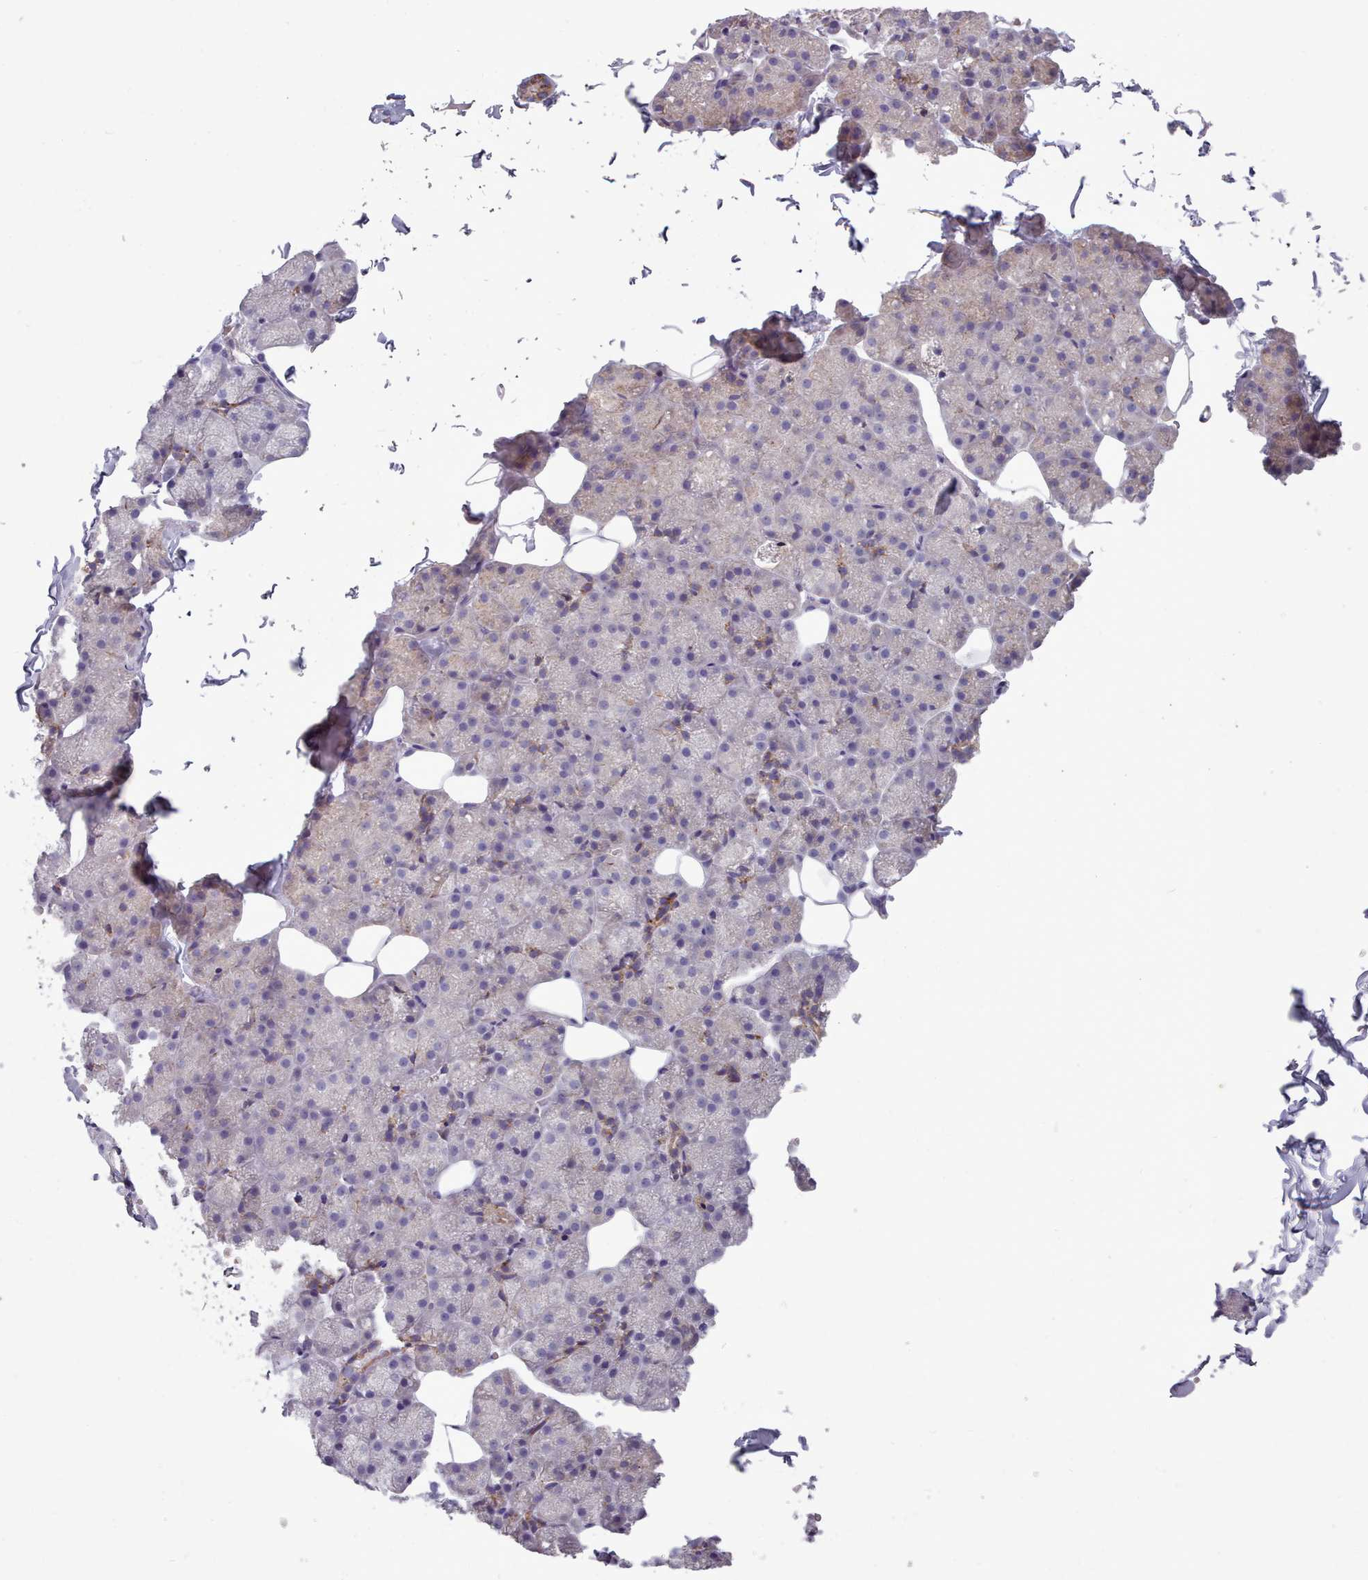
{"staining": {"intensity": "negative", "quantity": "none", "location": "none"}, "tissue": "adipose tissue", "cell_type": "Adipocytes", "image_type": "normal", "snomed": [{"axis": "morphology", "description": "Normal tissue, NOS"}, {"axis": "topography", "description": "Salivary gland"}, {"axis": "topography", "description": "Peripheral nerve tissue"}], "caption": "This is a image of IHC staining of normal adipose tissue, which shows no staining in adipocytes.", "gene": "FKBP10", "patient": {"sex": "male", "age": 38}}